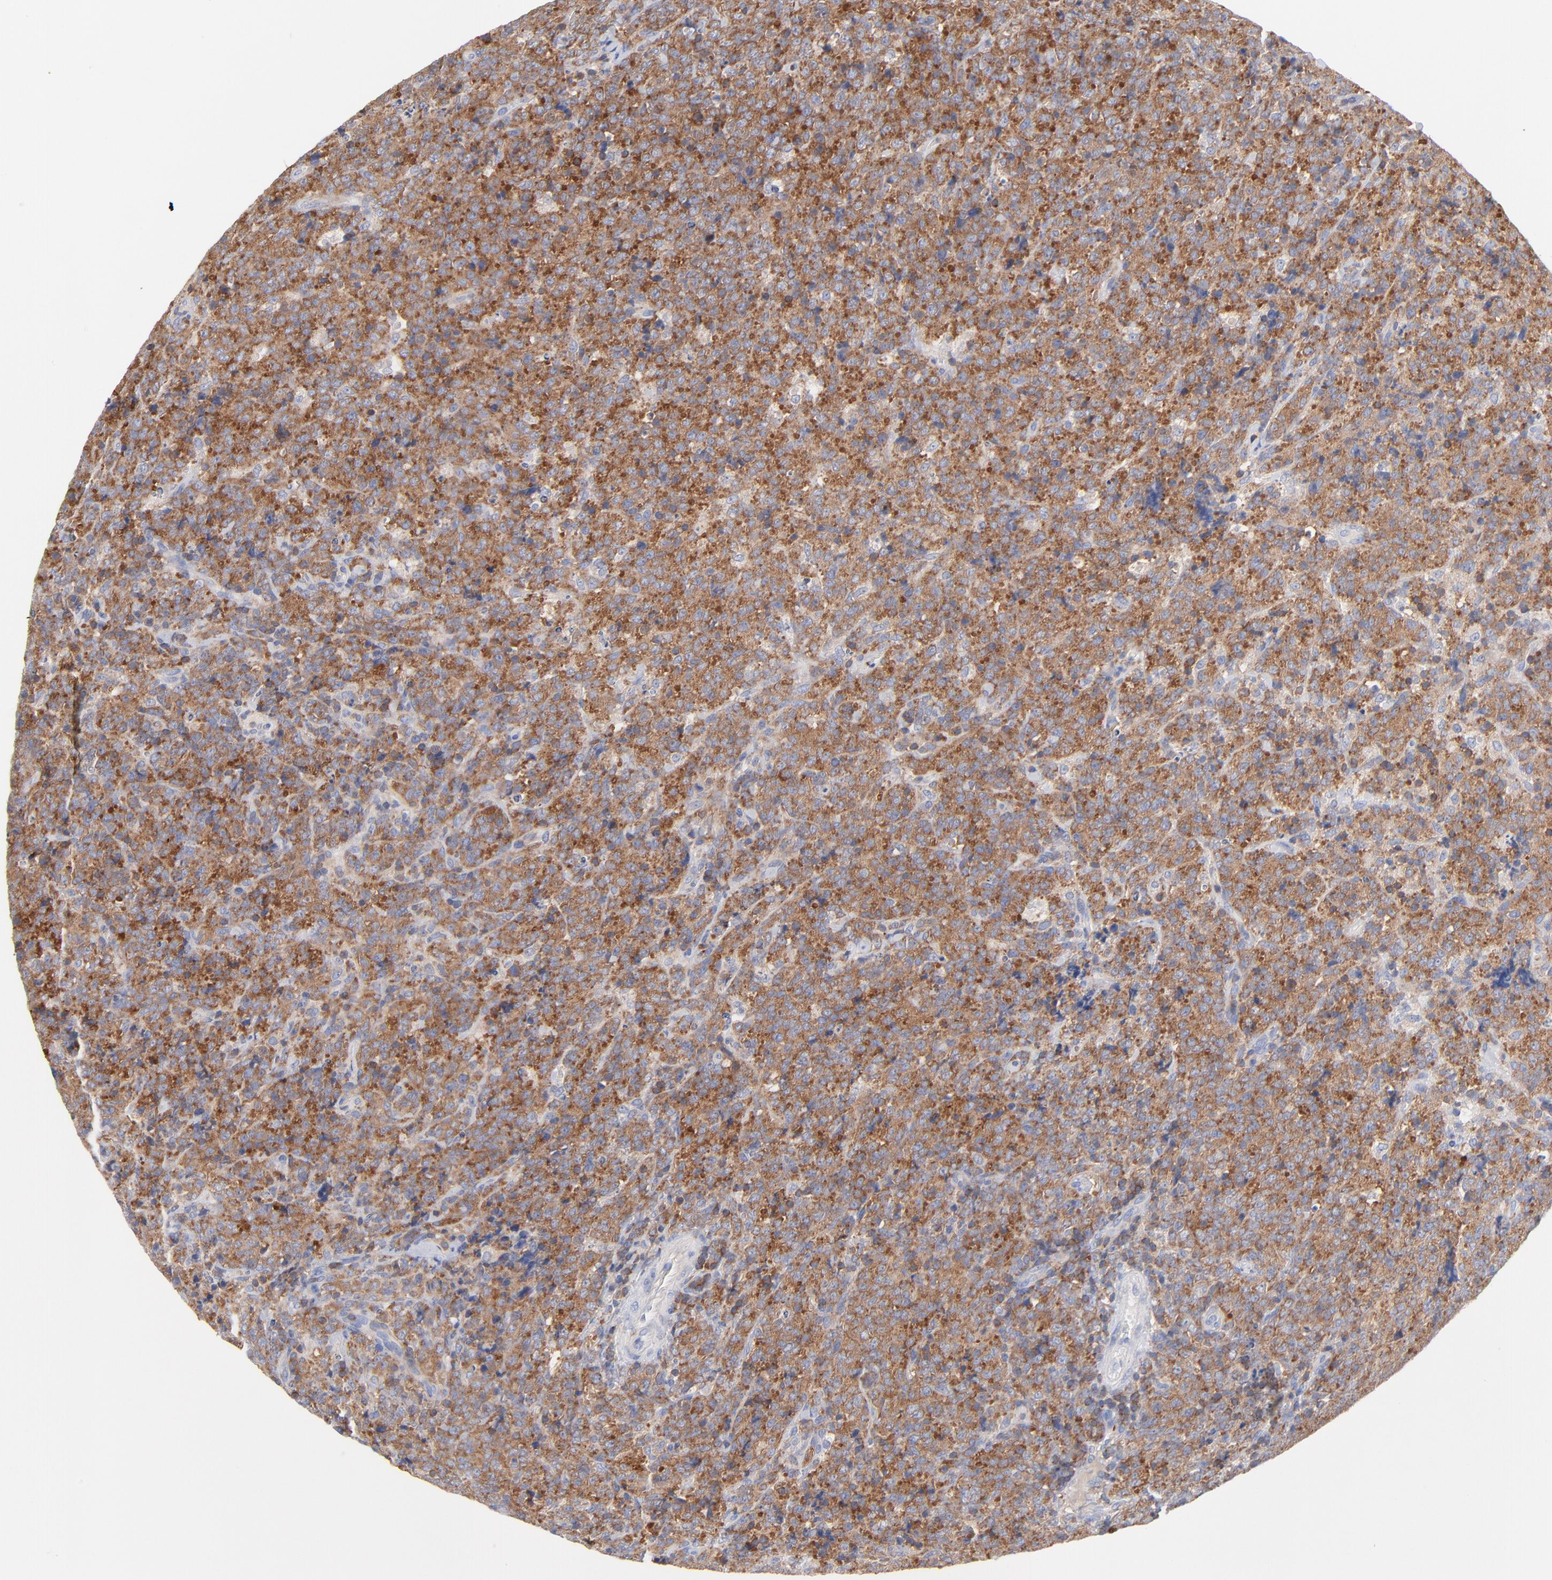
{"staining": {"intensity": "moderate", "quantity": ">75%", "location": "cytoplasmic/membranous"}, "tissue": "lymphoma", "cell_type": "Tumor cells", "image_type": "cancer", "snomed": [{"axis": "morphology", "description": "Malignant lymphoma, non-Hodgkin's type, High grade"}, {"axis": "topography", "description": "Tonsil"}], "caption": "Protein staining of lymphoma tissue demonstrates moderate cytoplasmic/membranous expression in about >75% of tumor cells. (Brightfield microscopy of DAB IHC at high magnification).", "gene": "SEPTIN6", "patient": {"sex": "female", "age": 36}}